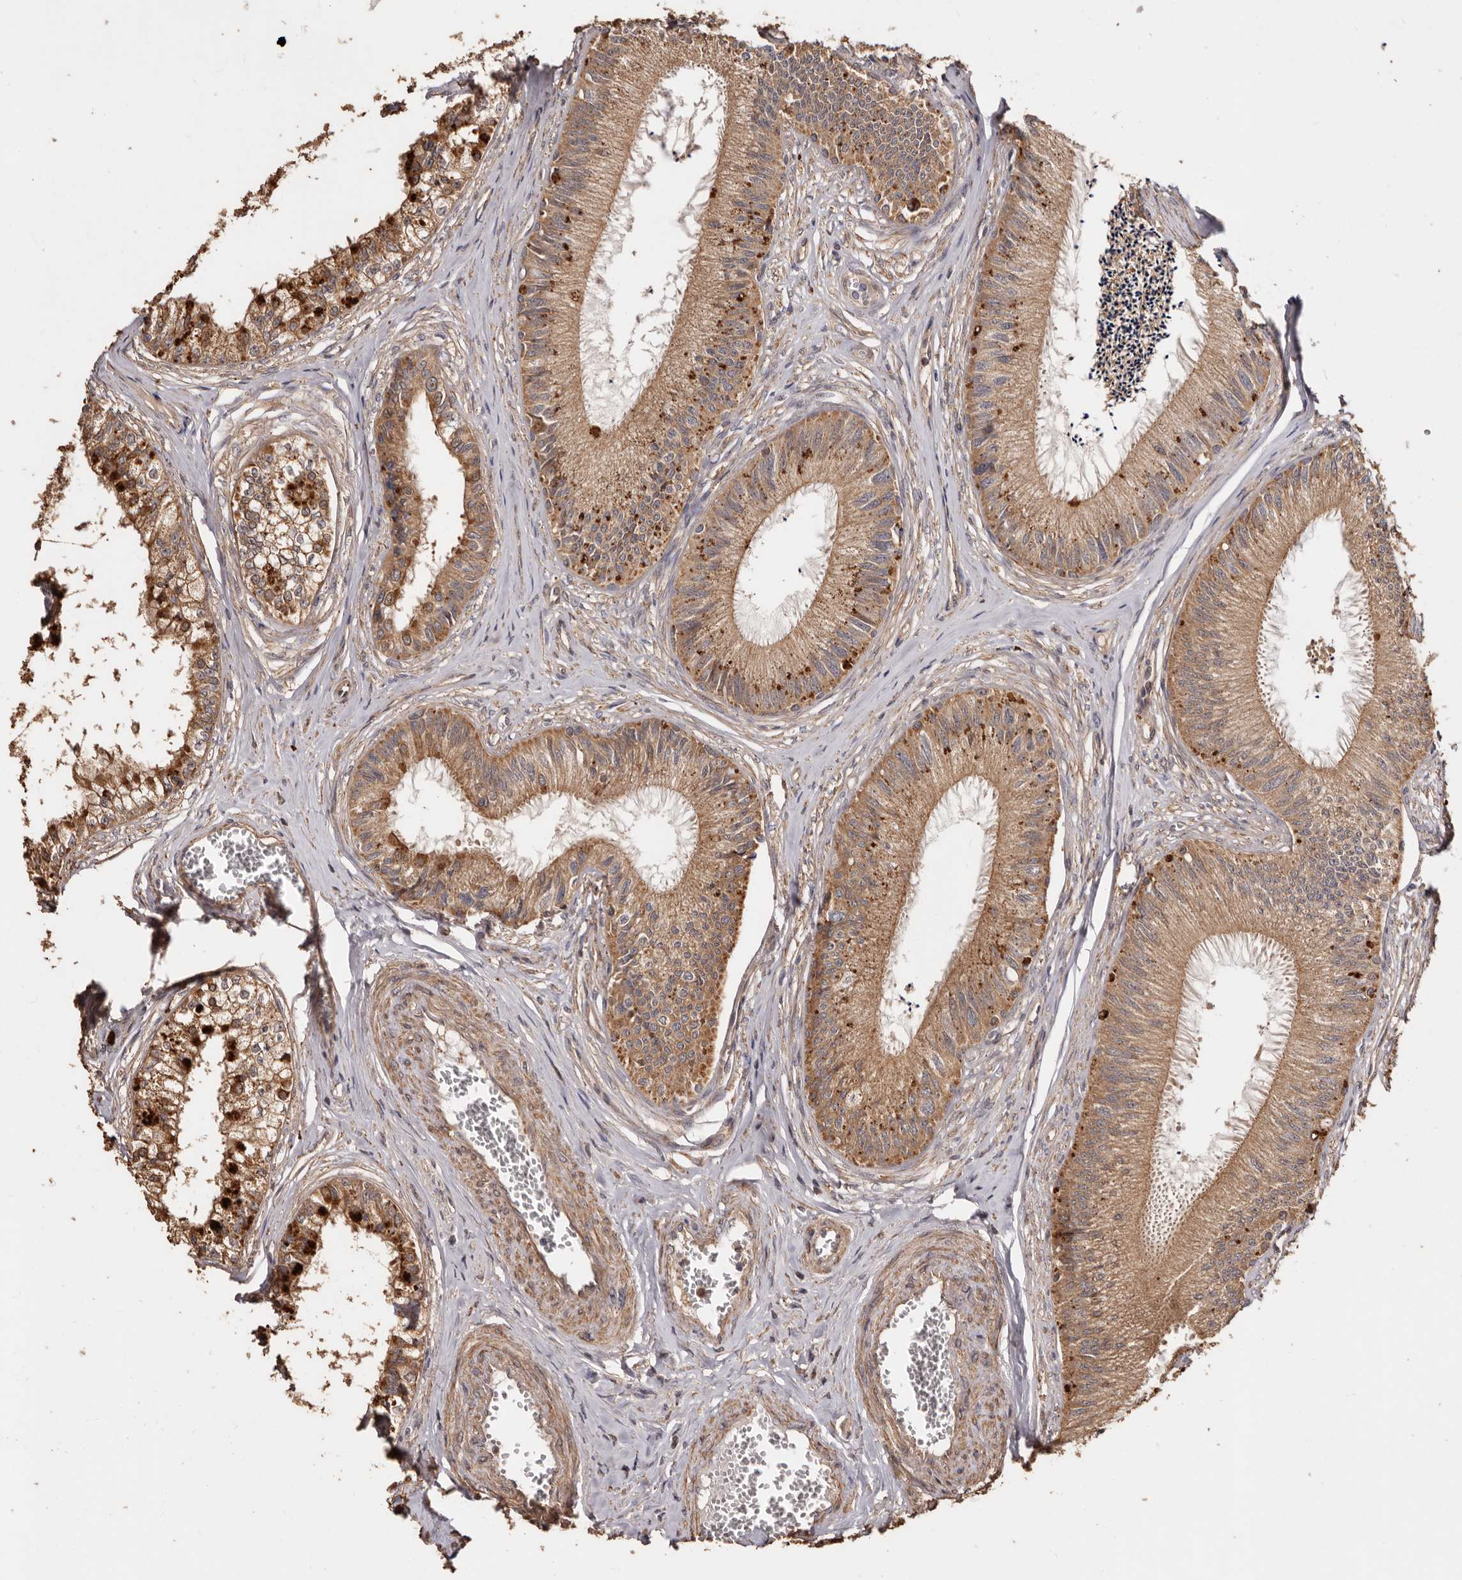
{"staining": {"intensity": "moderate", "quantity": ">75%", "location": "cytoplasmic/membranous"}, "tissue": "epididymis", "cell_type": "Glandular cells", "image_type": "normal", "snomed": [{"axis": "morphology", "description": "Normal tissue, NOS"}, {"axis": "topography", "description": "Epididymis"}], "caption": "High-power microscopy captured an IHC micrograph of benign epididymis, revealing moderate cytoplasmic/membranous positivity in approximately >75% of glandular cells.", "gene": "COQ8B", "patient": {"sex": "male", "age": 79}}